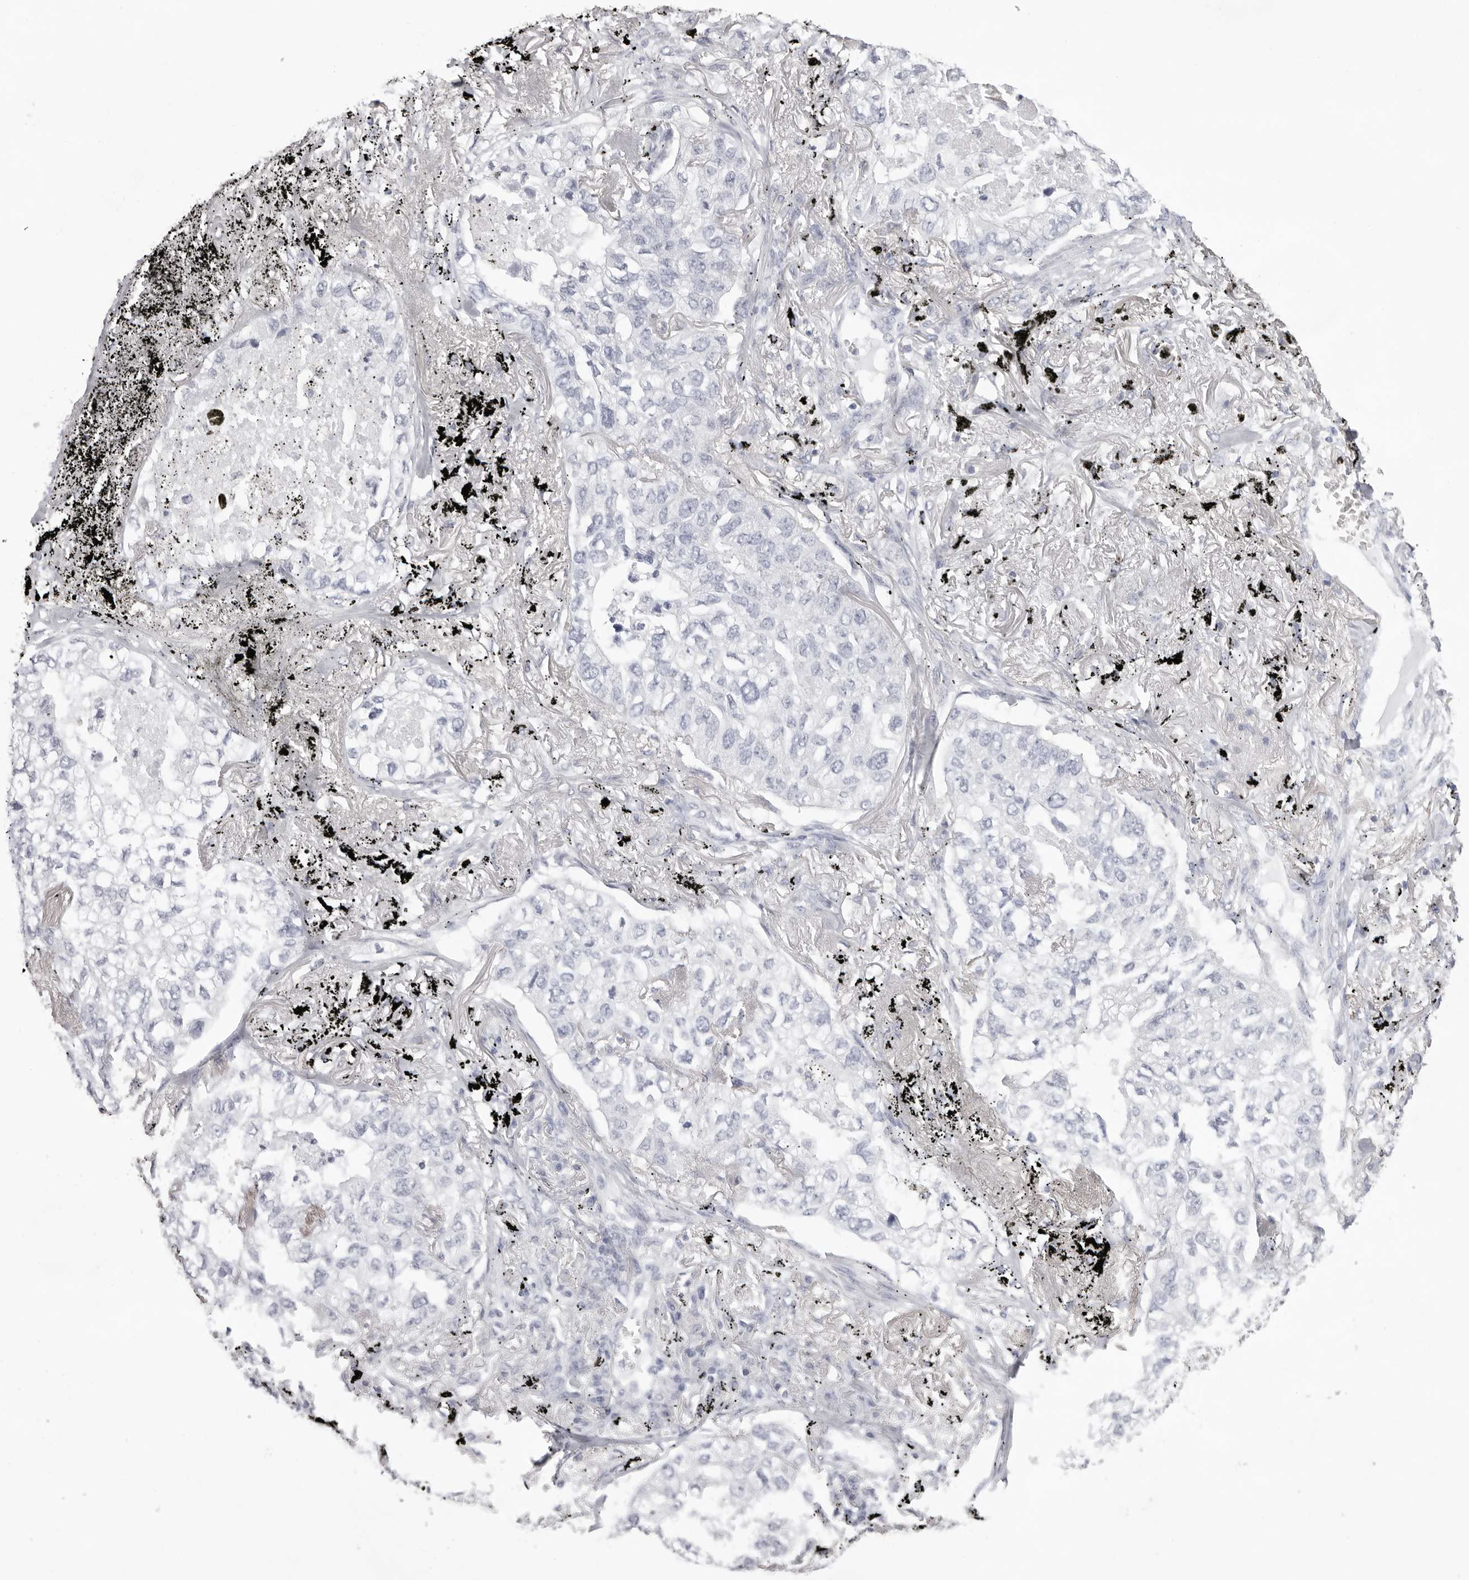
{"staining": {"intensity": "negative", "quantity": "none", "location": "none"}, "tissue": "lung cancer", "cell_type": "Tumor cells", "image_type": "cancer", "snomed": [{"axis": "morphology", "description": "Adenocarcinoma, NOS"}, {"axis": "topography", "description": "Lung"}], "caption": "The immunohistochemistry (IHC) image has no significant staining in tumor cells of lung cancer (adenocarcinoma) tissue. (Immunohistochemistry (ihc), brightfield microscopy, high magnification).", "gene": "SPTA1", "patient": {"sex": "male", "age": 65}}